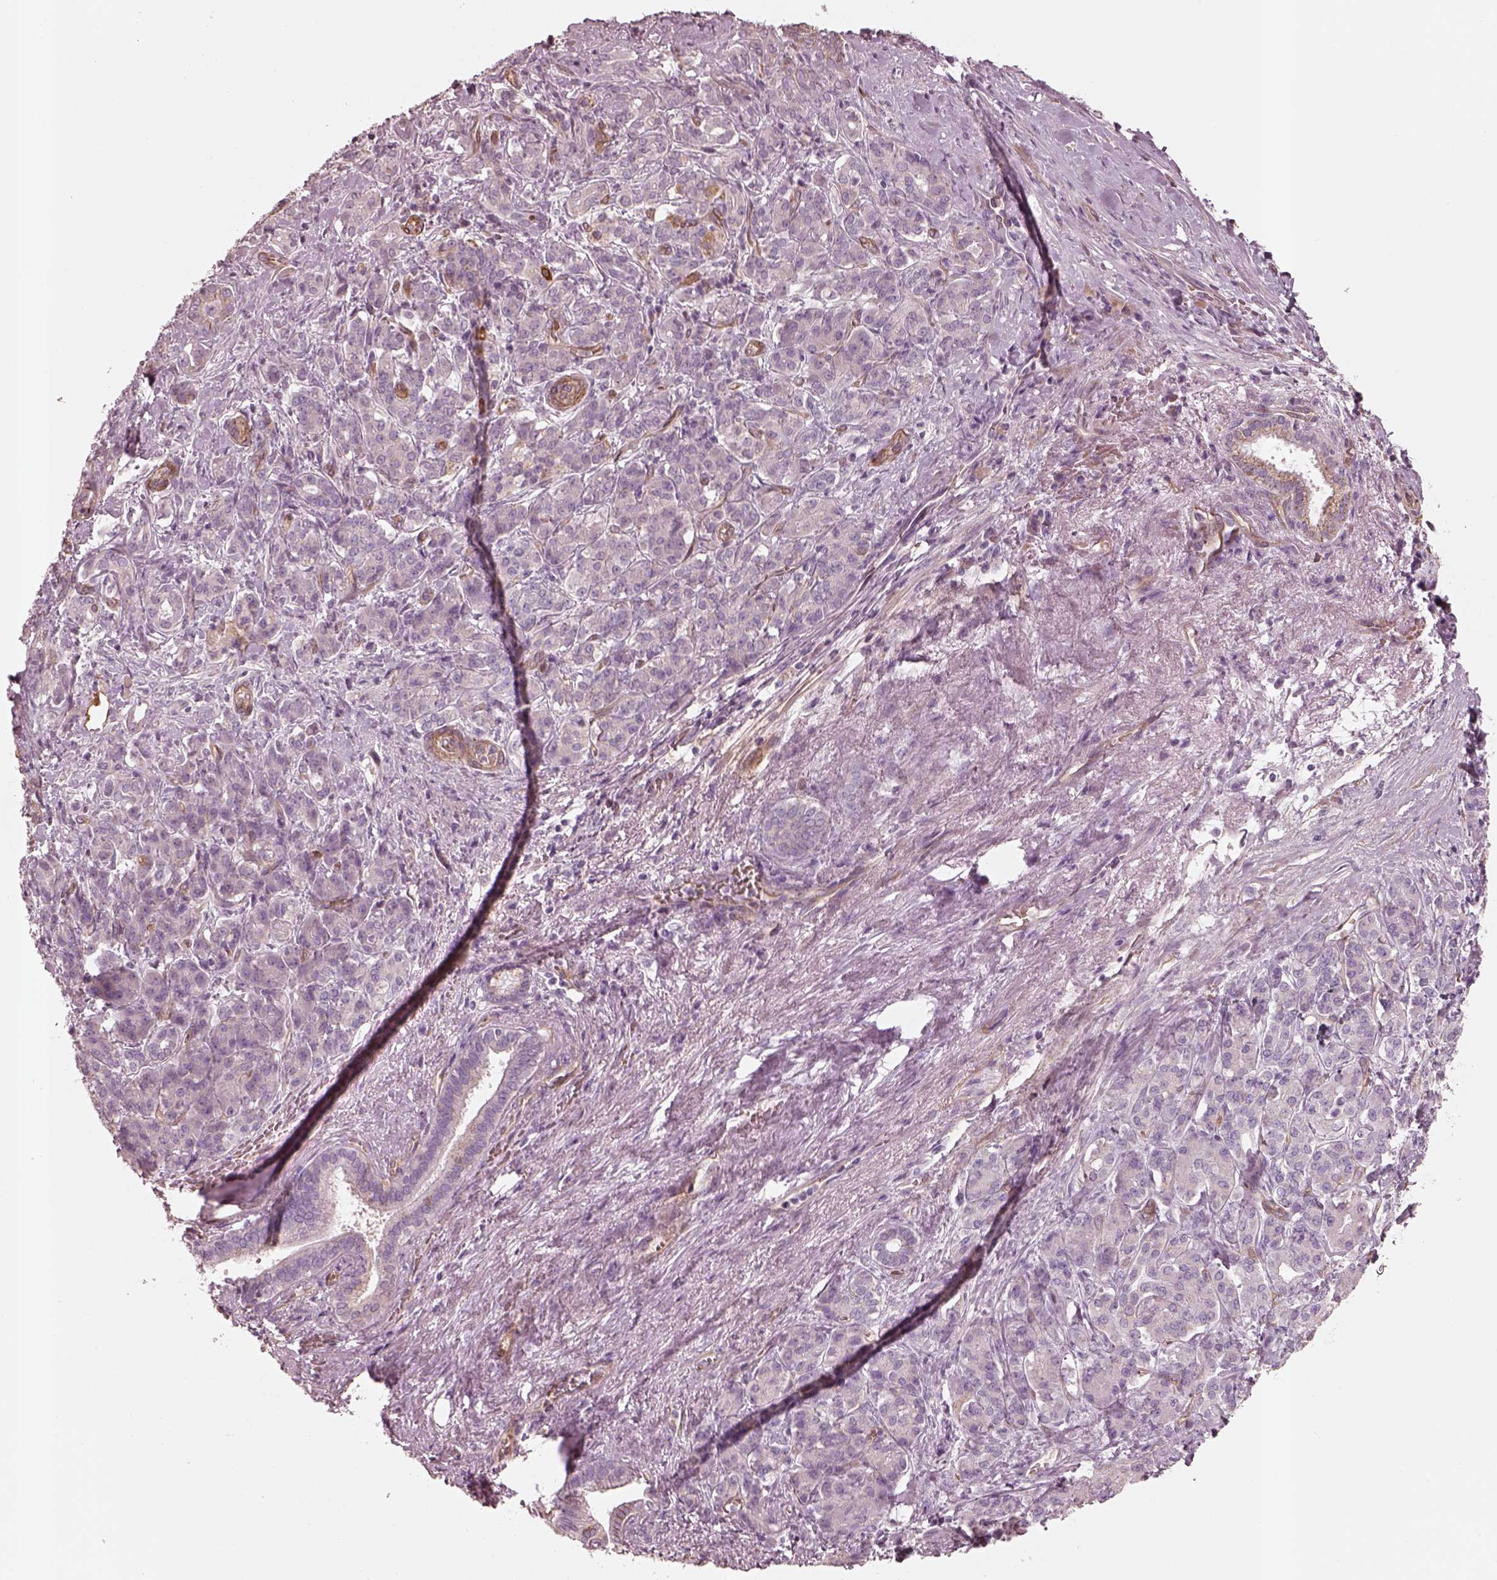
{"staining": {"intensity": "negative", "quantity": "none", "location": "none"}, "tissue": "pancreatic cancer", "cell_type": "Tumor cells", "image_type": "cancer", "snomed": [{"axis": "morphology", "description": "Normal tissue, NOS"}, {"axis": "morphology", "description": "Inflammation, NOS"}, {"axis": "morphology", "description": "Adenocarcinoma, NOS"}, {"axis": "topography", "description": "Pancreas"}], "caption": "Micrograph shows no protein staining in tumor cells of adenocarcinoma (pancreatic) tissue.", "gene": "CRYM", "patient": {"sex": "male", "age": 57}}